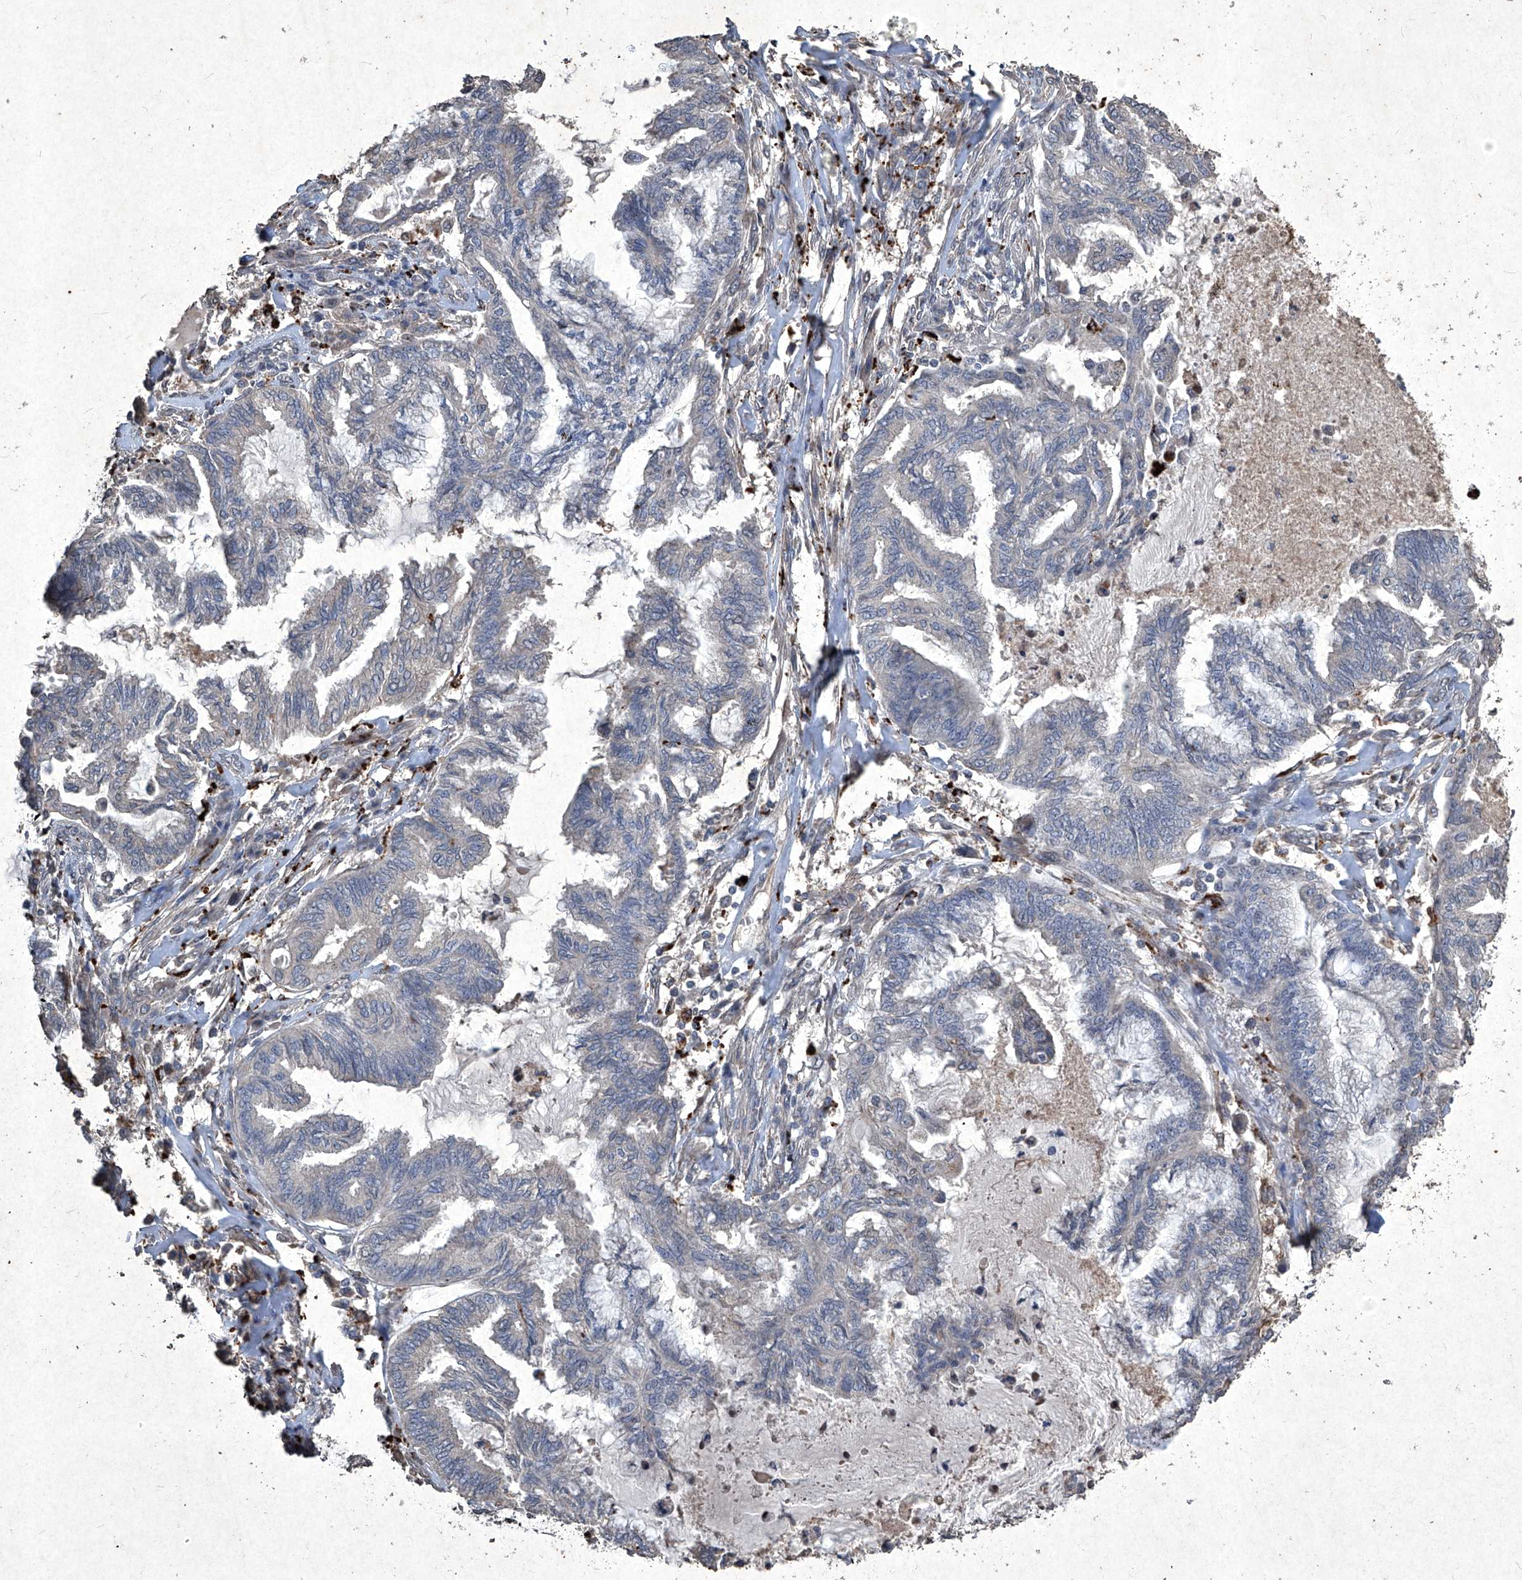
{"staining": {"intensity": "negative", "quantity": "none", "location": "none"}, "tissue": "endometrial cancer", "cell_type": "Tumor cells", "image_type": "cancer", "snomed": [{"axis": "morphology", "description": "Adenocarcinoma, NOS"}, {"axis": "topography", "description": "Endometrium"}], "caption": "Tumor cells are negative for protein expression in human endometrial cancer.", "gene": "MED16", "patient": {"sex": "female", "age": 86}}